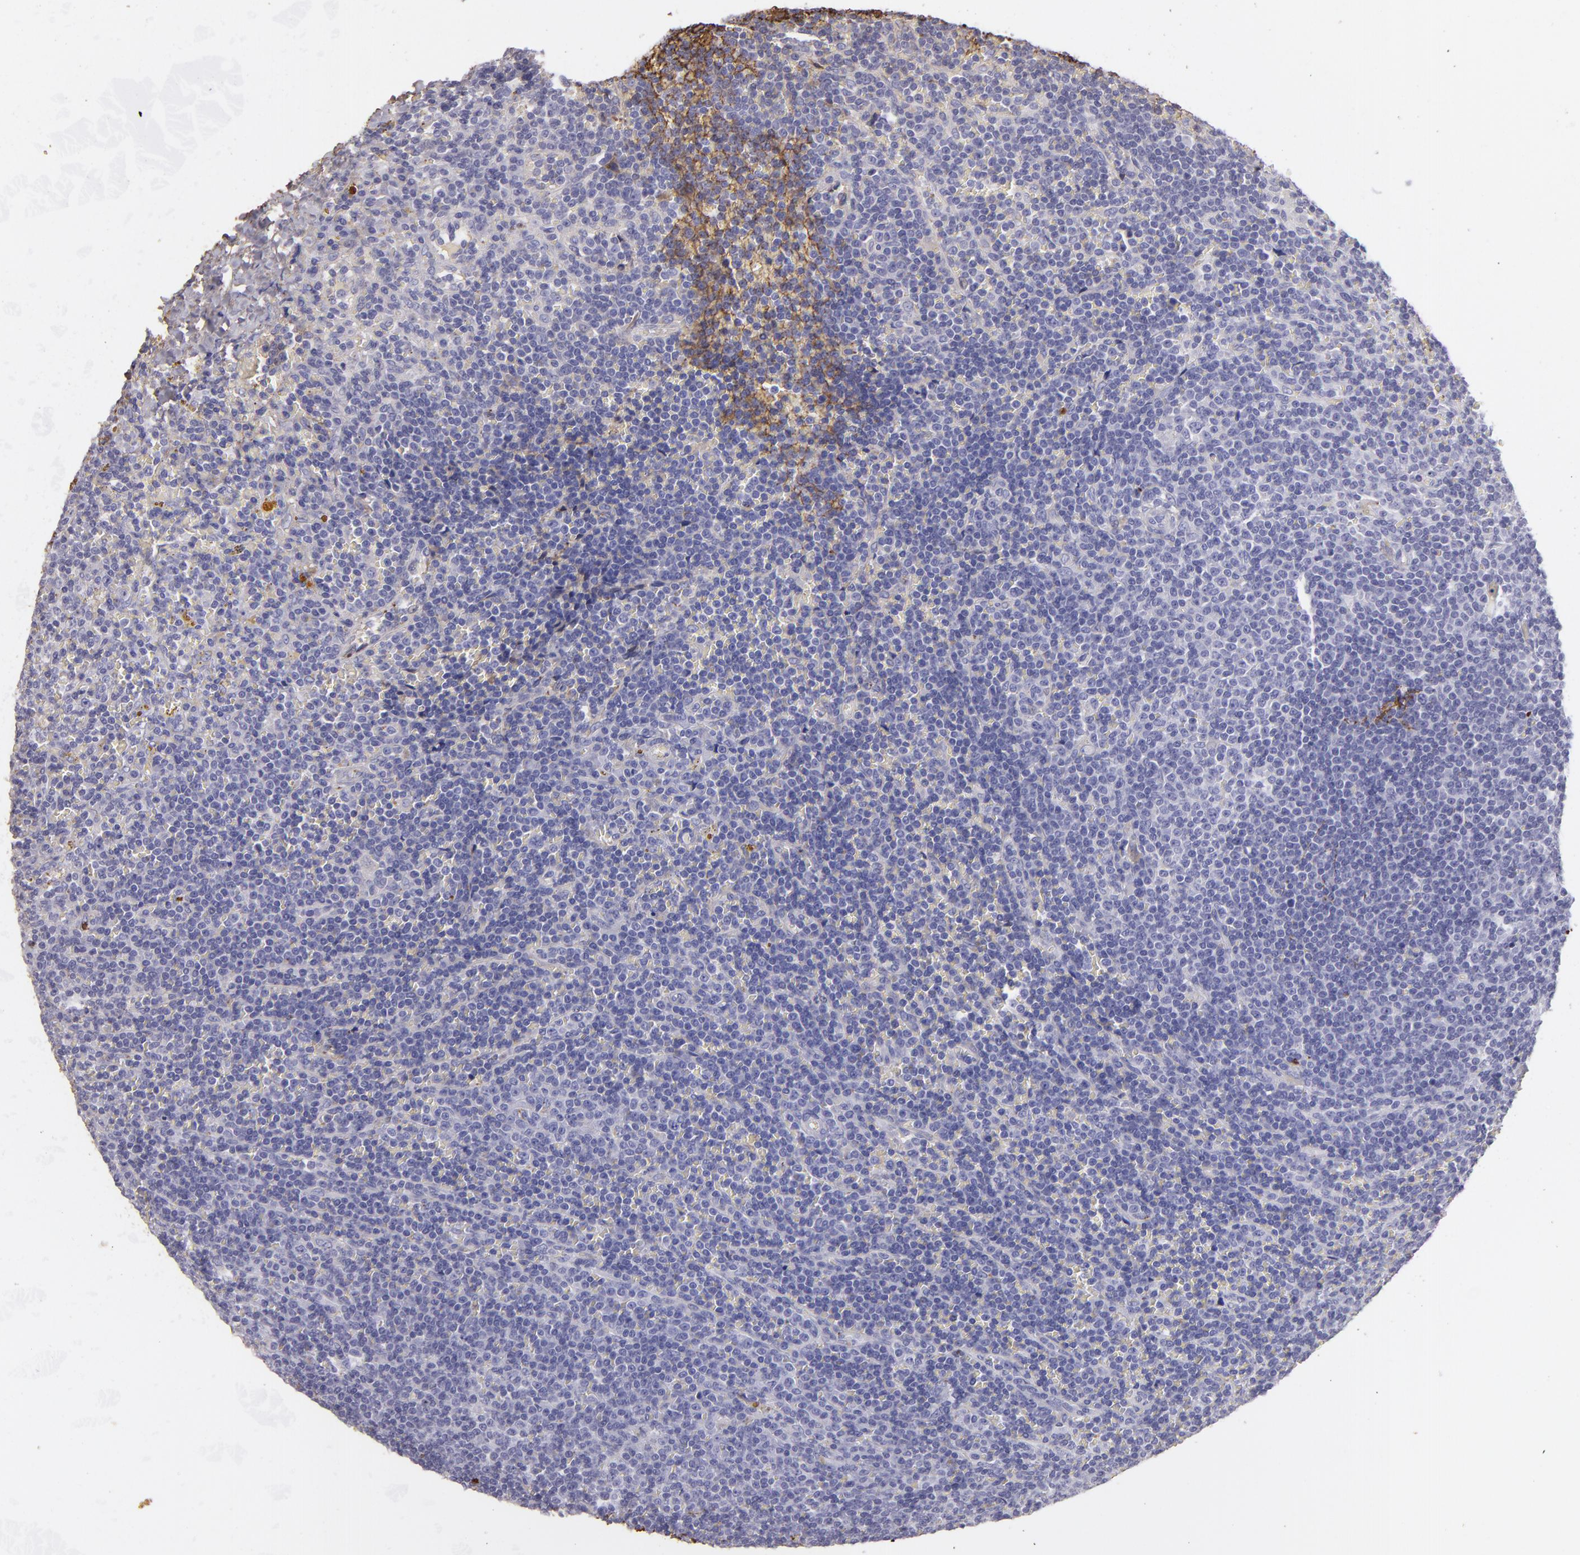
{"staining": {"intensity": "moderate", "quantity": "<25%", "location": "cytoplasmic/membranous"}, "tissue": "lymphoma", "cell_type": "Tumor cells", "image_type": "cancer", "snomed": [{"axis": "morphology", "description": "Malignant lymphoma, non-Hodgkin's type, Low grade"}, {"axis": "topography", "description": "Spleen"}], "caption": "Immunohistochemical staining of lymphoma shows moderate cytoplasmic/membranous protein staining in about <25% of tumor cells. Immunohistochemistry stains the protein in brown and the nuclei are stained blue.", "gene": "FGB", "patient": {"sex": "male", "age": 80}}